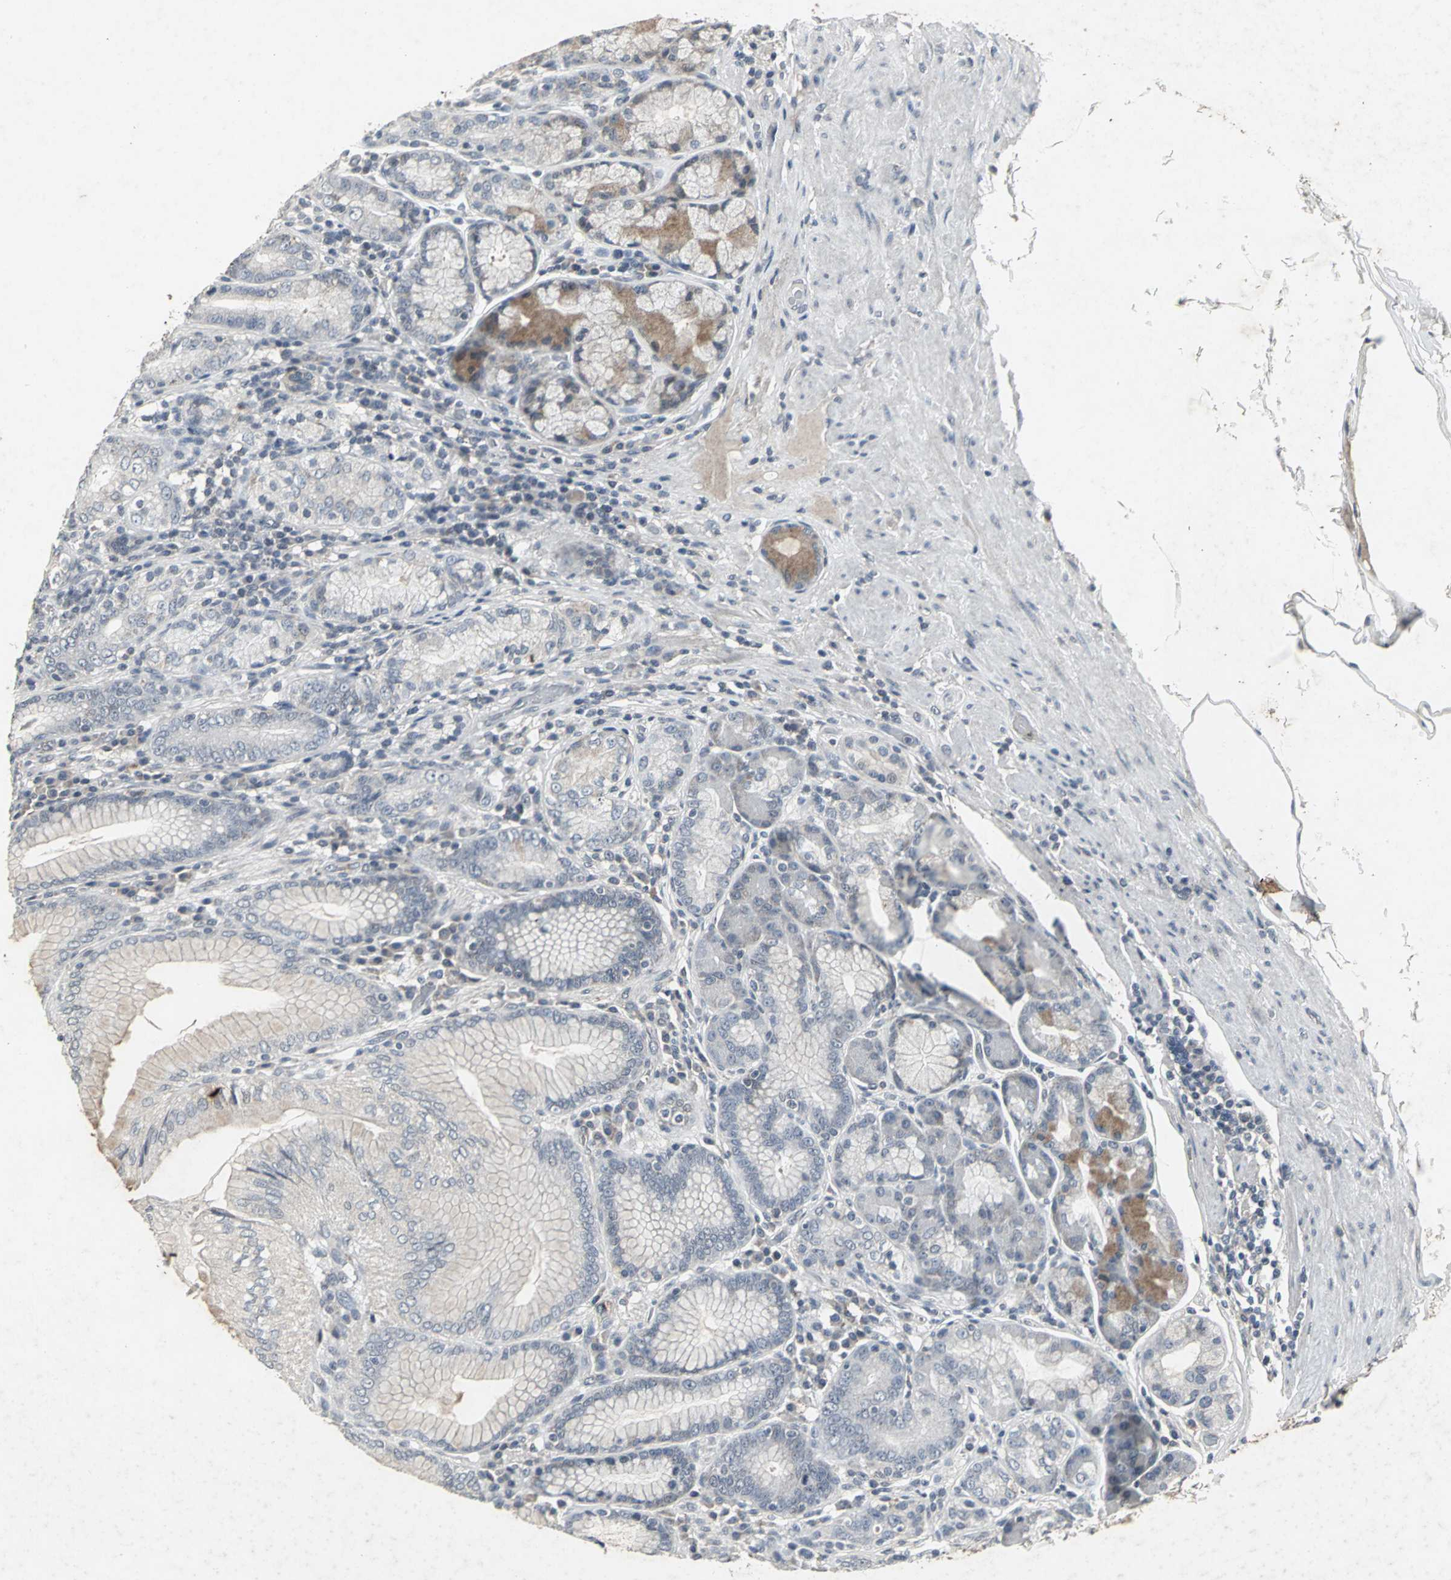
{"staining": {"intensity": "strong", "quantity": "25%-75%", "location": "cytoplasmic/membranous"}, "tissue": "stomach", "cell_type": "Glandular cells", "image_type": "normal", "snomed": [{"axis": "morphology", "description": "Normal tissue, NOS"}, {"axis": "topography", "description": "Stomach, lower"}], "caption": "Immunohistochemical staining of benign human stomach shows high levels of strong cytoplasmic/membranous positivity in approximately 25%-75% of glandular cells. The staining is performed using DAB brown chromogen to label protein expression. The nuclei are counter-stained blue using hematoxylin.", "gene": "BMP4", "patient": {"sex": "female", "age": 76}}